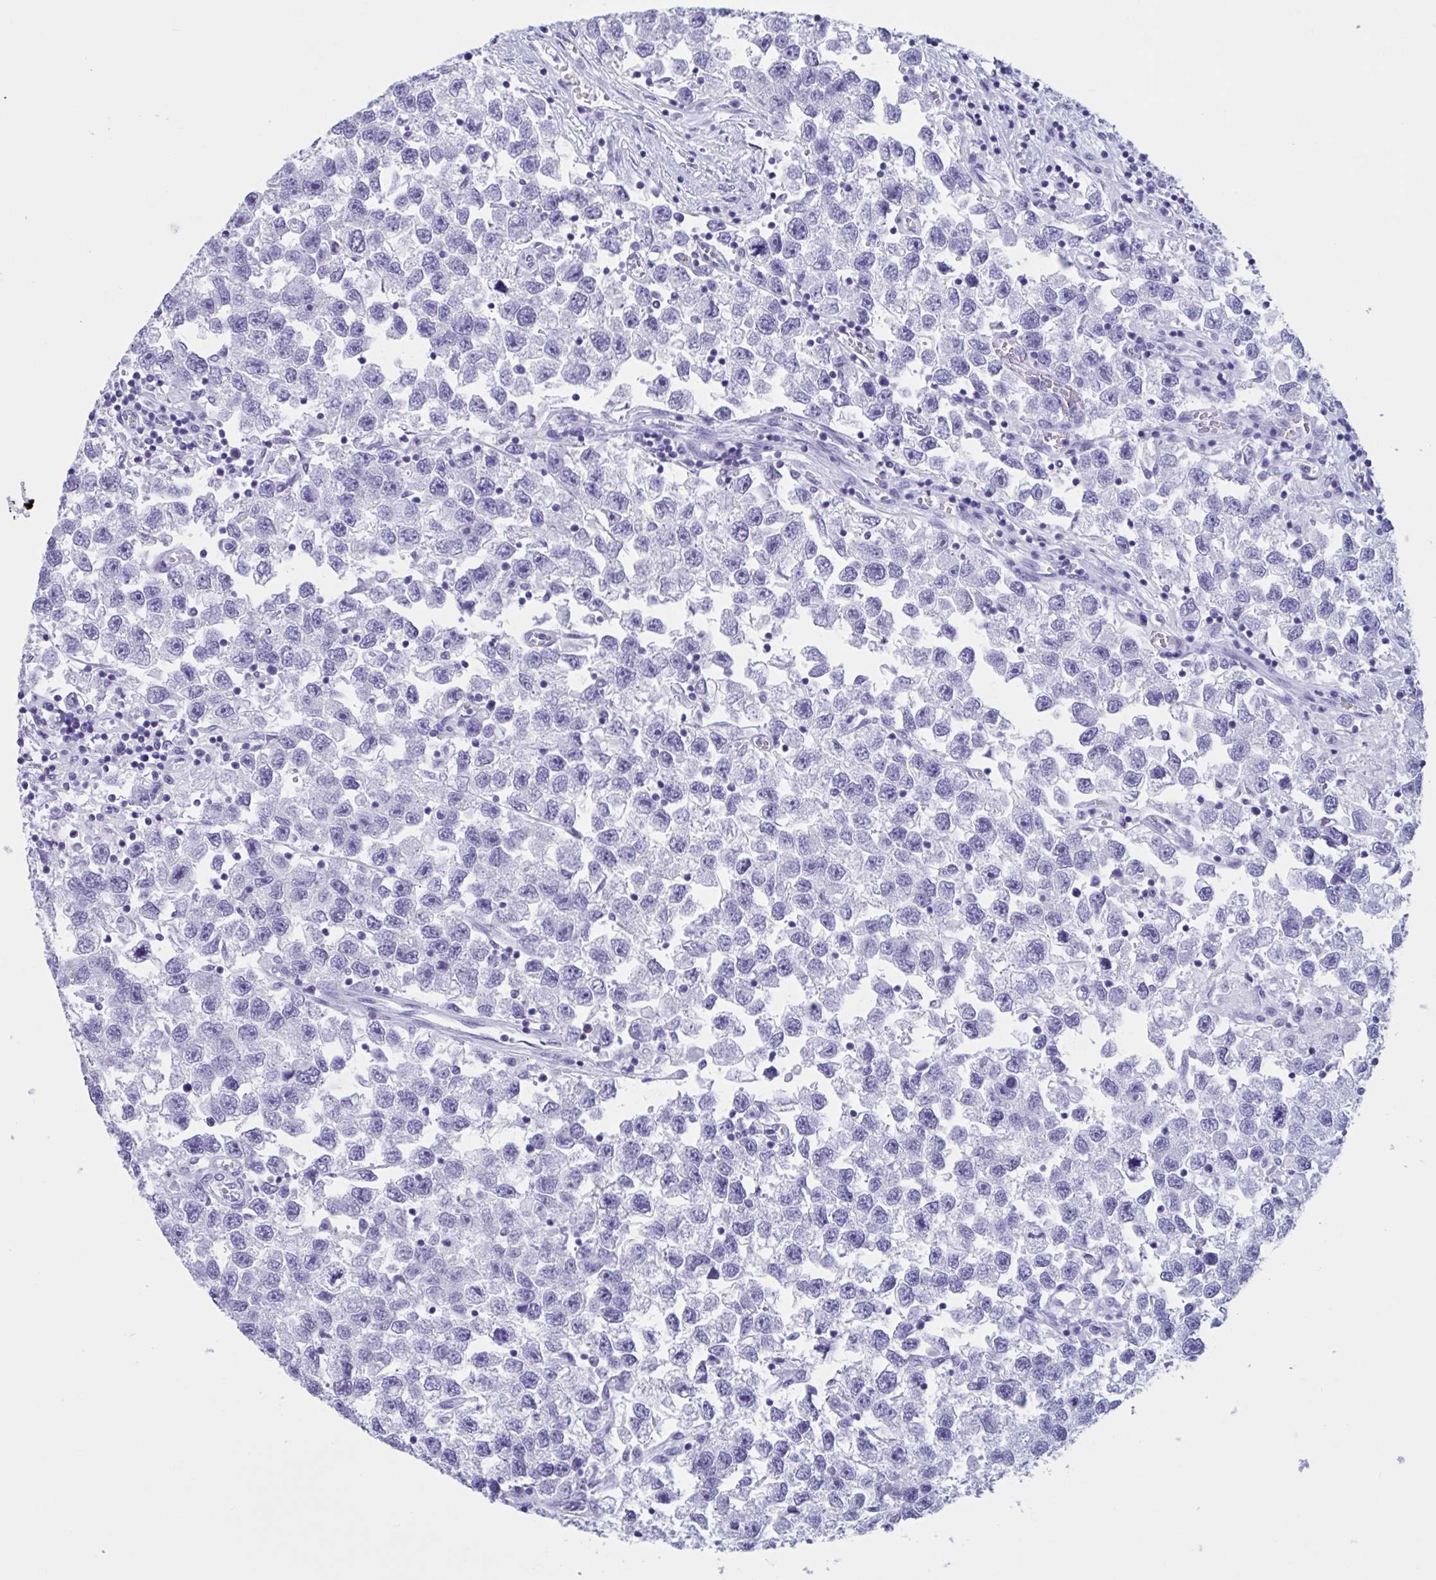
{"staining": {"intensity": "negative", "quantity": "none", "location": "none"}, "tissue": "testis cancer", "cell_type": "Tumor cells", "image_type": "cancer", "snomed": [{"axis": "morphology", "description": "Seminoma, NOS"}, {"axis": "topography", "description": "Testis"}], "caption": "This is a image of IHC staining of testis cancer (seminoma), which shows no expression in tumor cells. The staining was performed using DAB to visualize the protein expression in brown, while the nuclei were stained in blue with hematoxylin (Magnification: 20x).", "gene": "ZNF850", "patient": {"sex": "male", "age": 26}}